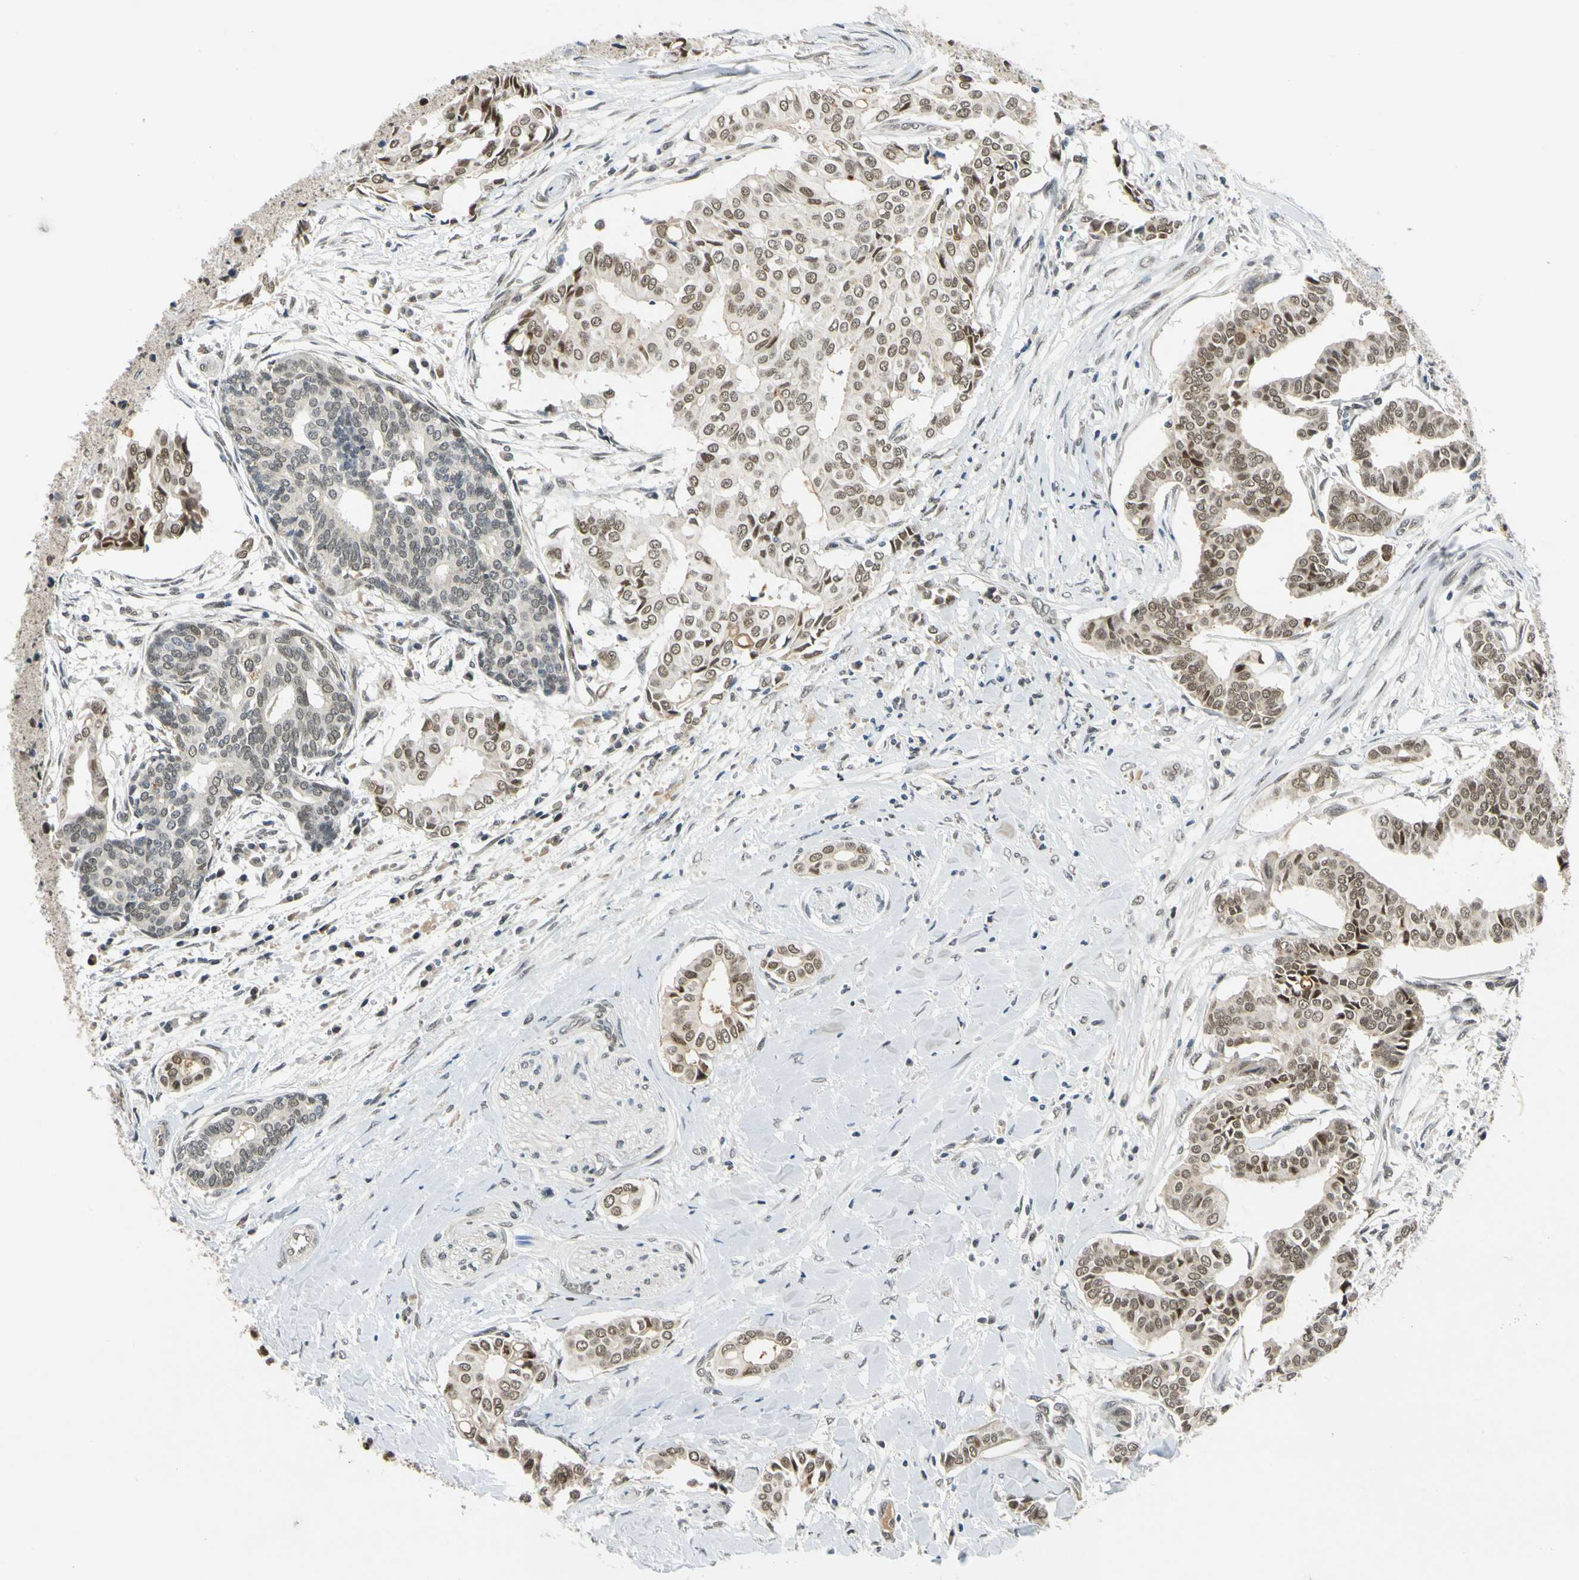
{"staining": {"intensity": "moderate", "quantity": "25%-75%", "location": "nuclear"}, "tissue": "head and neck cancer", "cell_type": "Tumor cells", "image_type": "cancer", "snomed": [{"axis": "morphology", "description": "Adenocarcinoma, NOS"}, {"axis": "topography", "description": "Salivary gland"}, {"axis": "topography", "description": "Head-Neck"}], "caption": "Head and neck cancer stained with DAB (3,3'-diaminobenzidine) immunohistochemistry (IHC) demonstrates medium levels of moderate nuclear positivity in about 25%-75% of tumor cells.", "gene": "POGZ", "patient": {"sex": "female", "age": 59}}